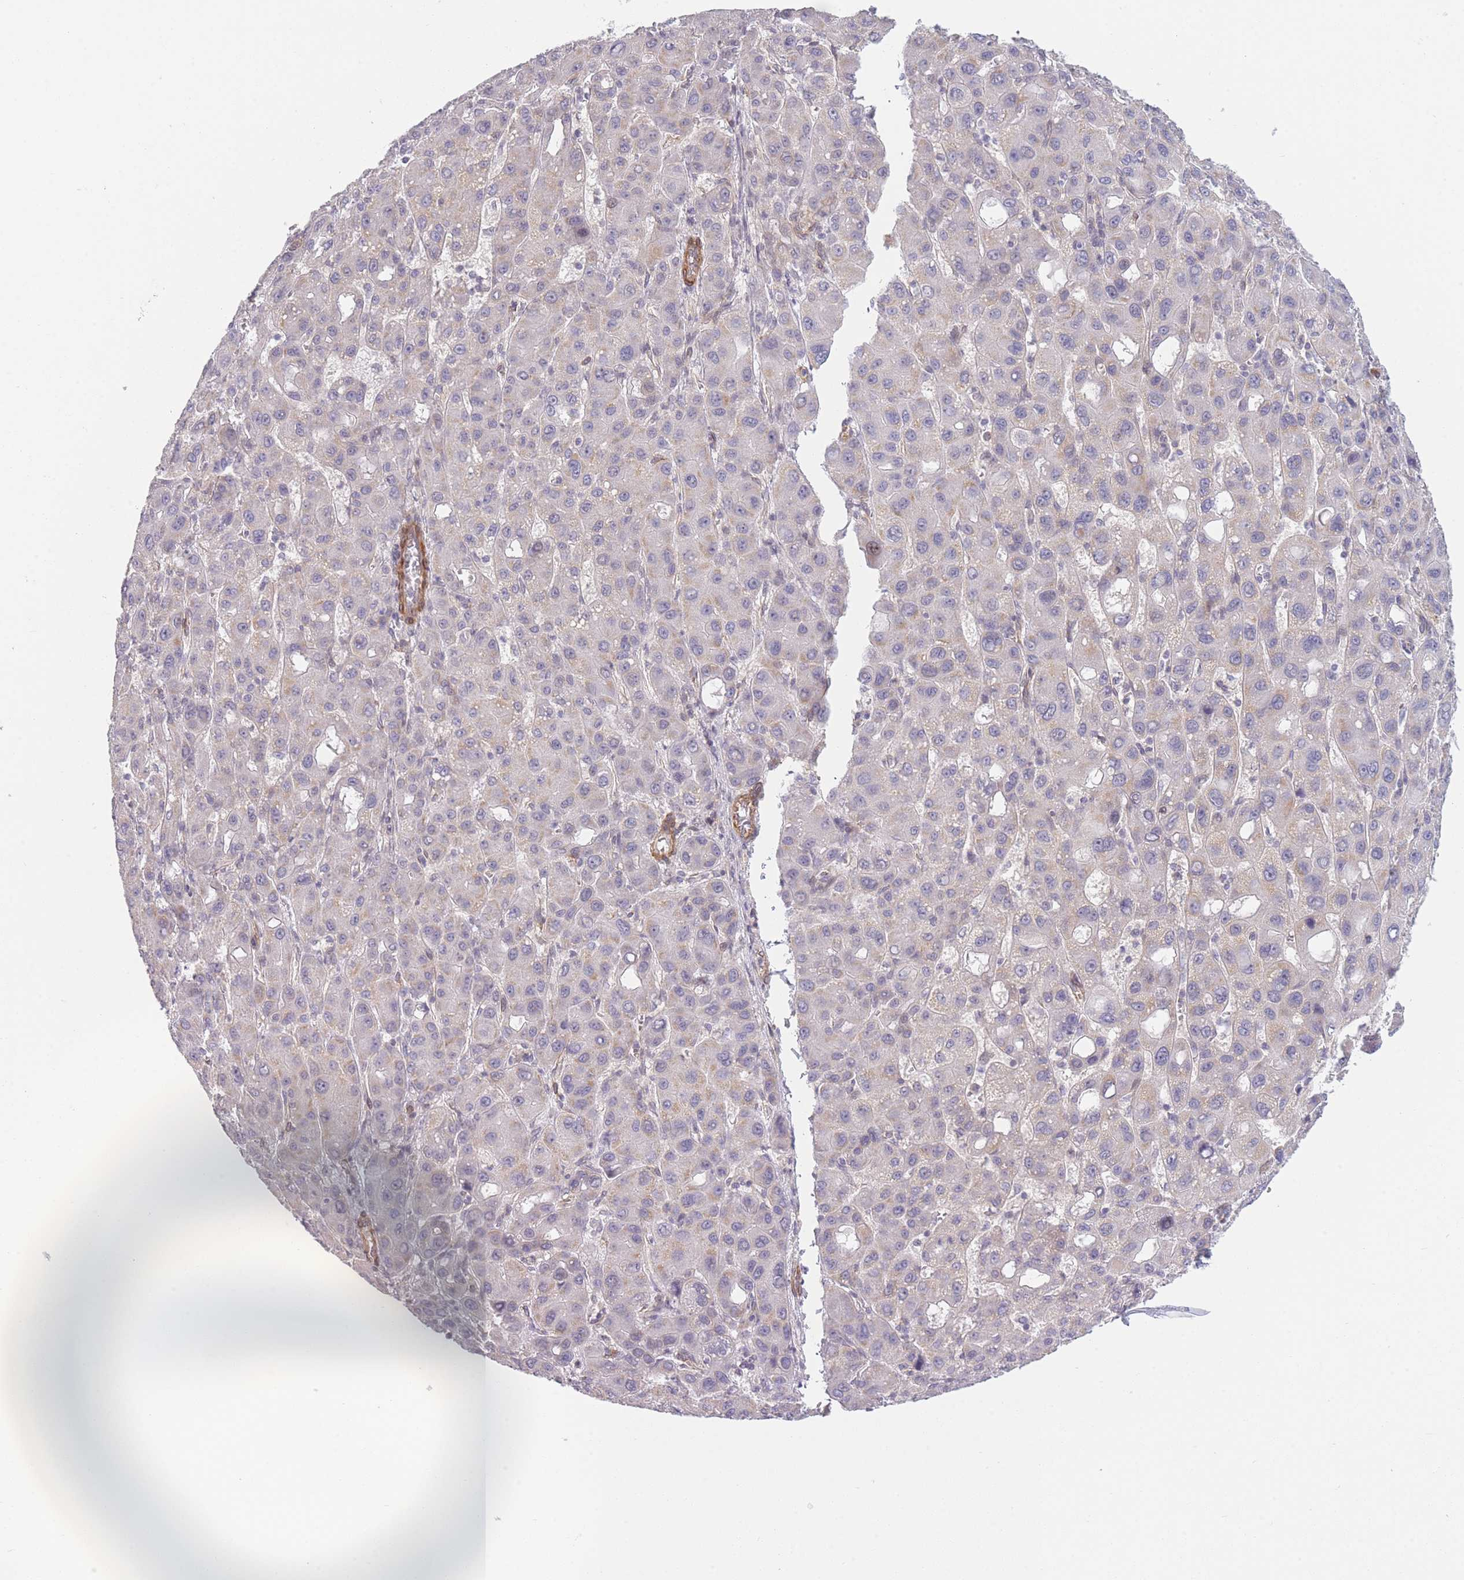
{"staining": {"intensity": "negative", "quantity": "none", "location": "none"}, "tissue": "liver cancer", "cell_type": "Tumor cells", "image_type": "cancer", "snomed": [{"axis": "morphology", "description": "Carcinoma, Hepatocellular, NOS"}, {"axis": "topography", "description": "Liver"}], "caption": "Immunohistochemical staining of human liver cancer (hepatocellular carcinoma) reveals no significant positivity in tumor cells. The staining was performed using DAB (3,3'-diaminobenzidine) to visualize the protein expression in brown, while the nuclei were stained in blue with hematoxylin (Magnification: 20x).", "gene": "SLC7A6", "patient": {"sex": "male", "age": 55}}